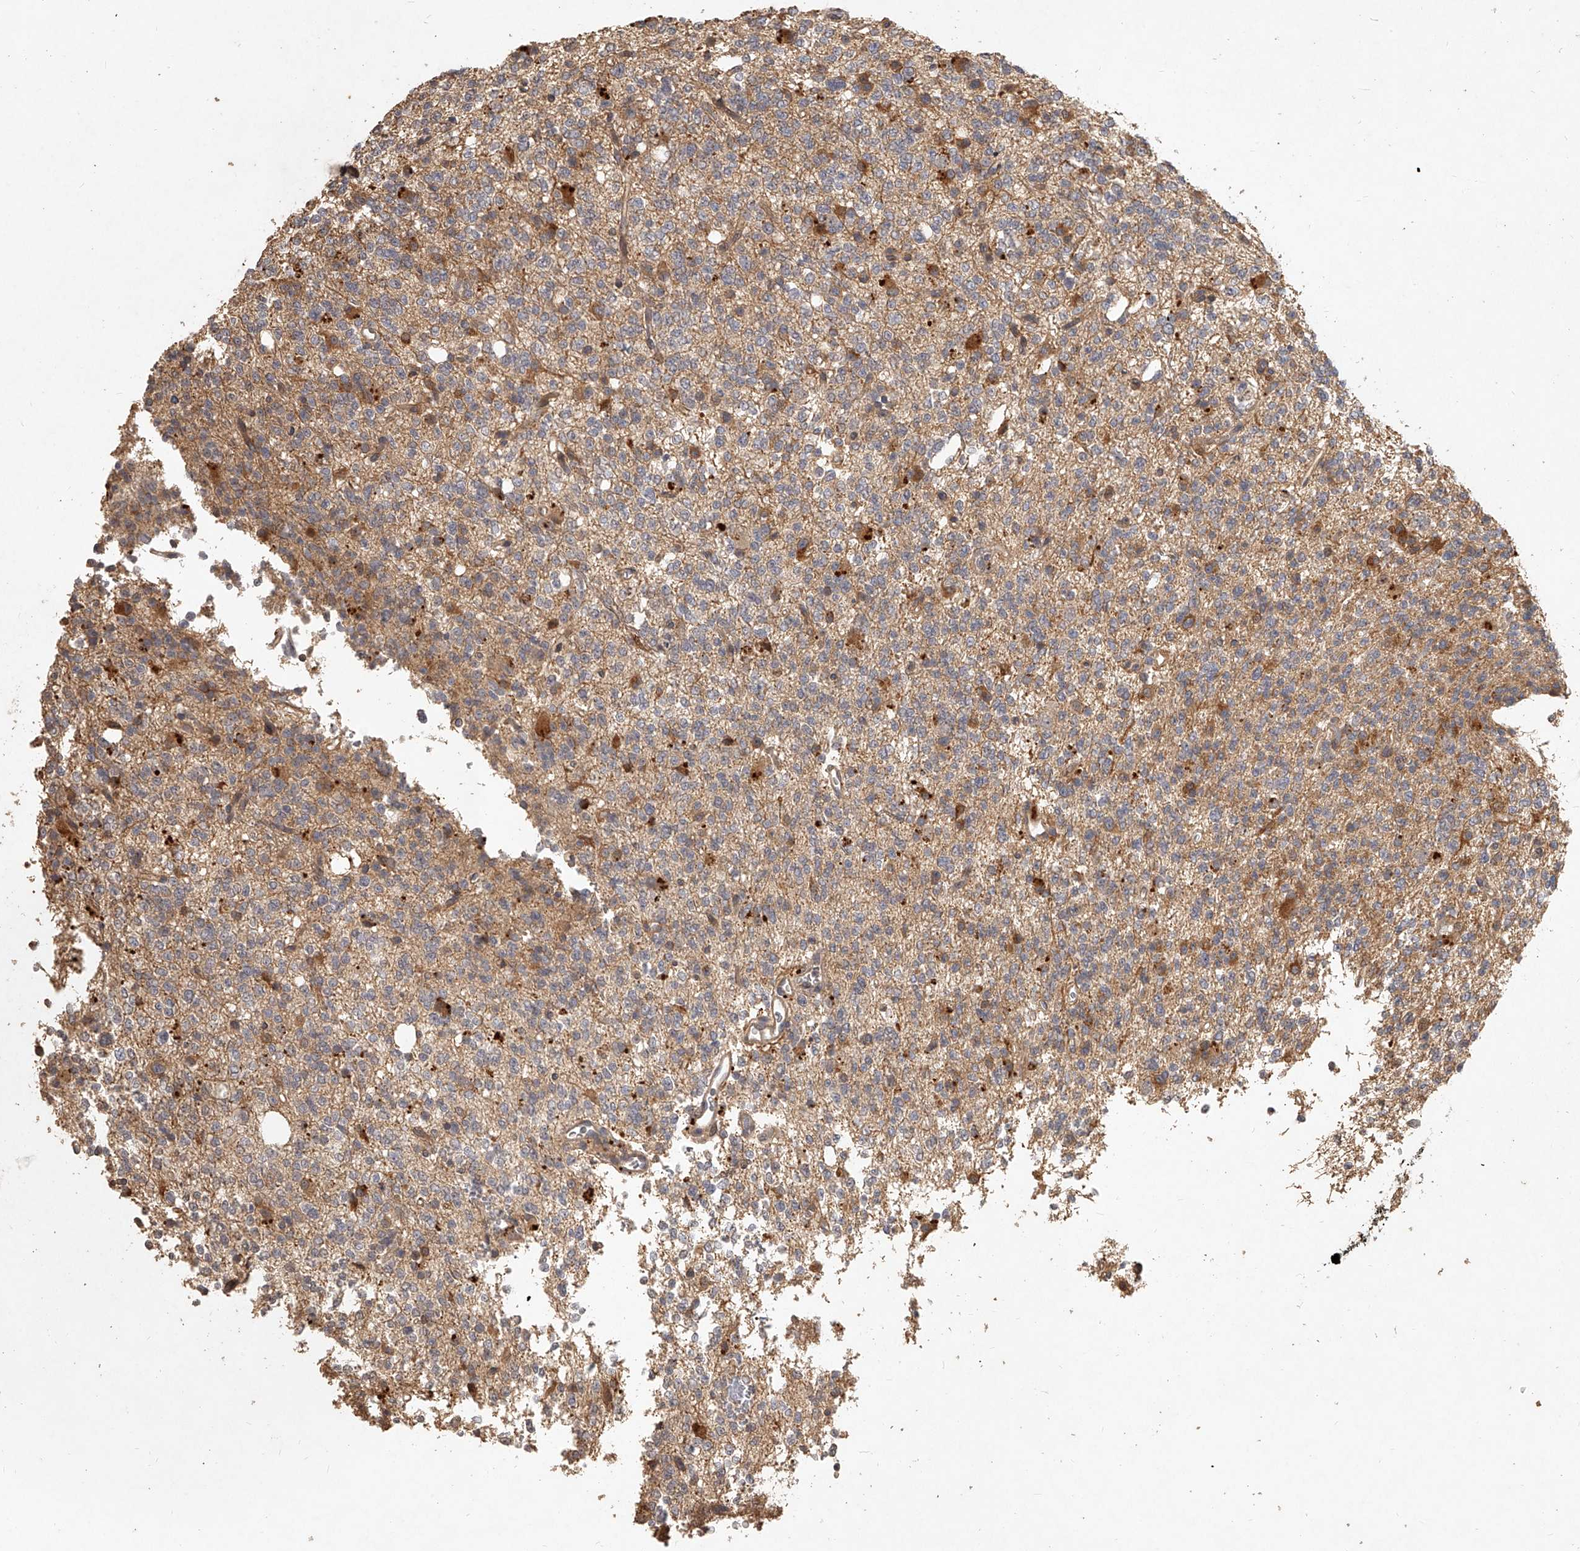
{"staining": {"intensity": "weak", "quantity": "<25%", "location": "cytoplasmic/membranous"}, "tissue": "glioma", "cell_type": "Tumor cells", "image_type": "cancer", "snomed": [{"axis": "morphology", "description": "Glioma, malignant, High grade"}, {"axis": "topography", "description": "Brain"}], "caption": "DAB immunohistochemical staining of human malignant glioma (high-grade) exhibits no significant expression in tumor cells.", "gene": "SLC37A1", "patient": {"sex": "female", "age": 62}}